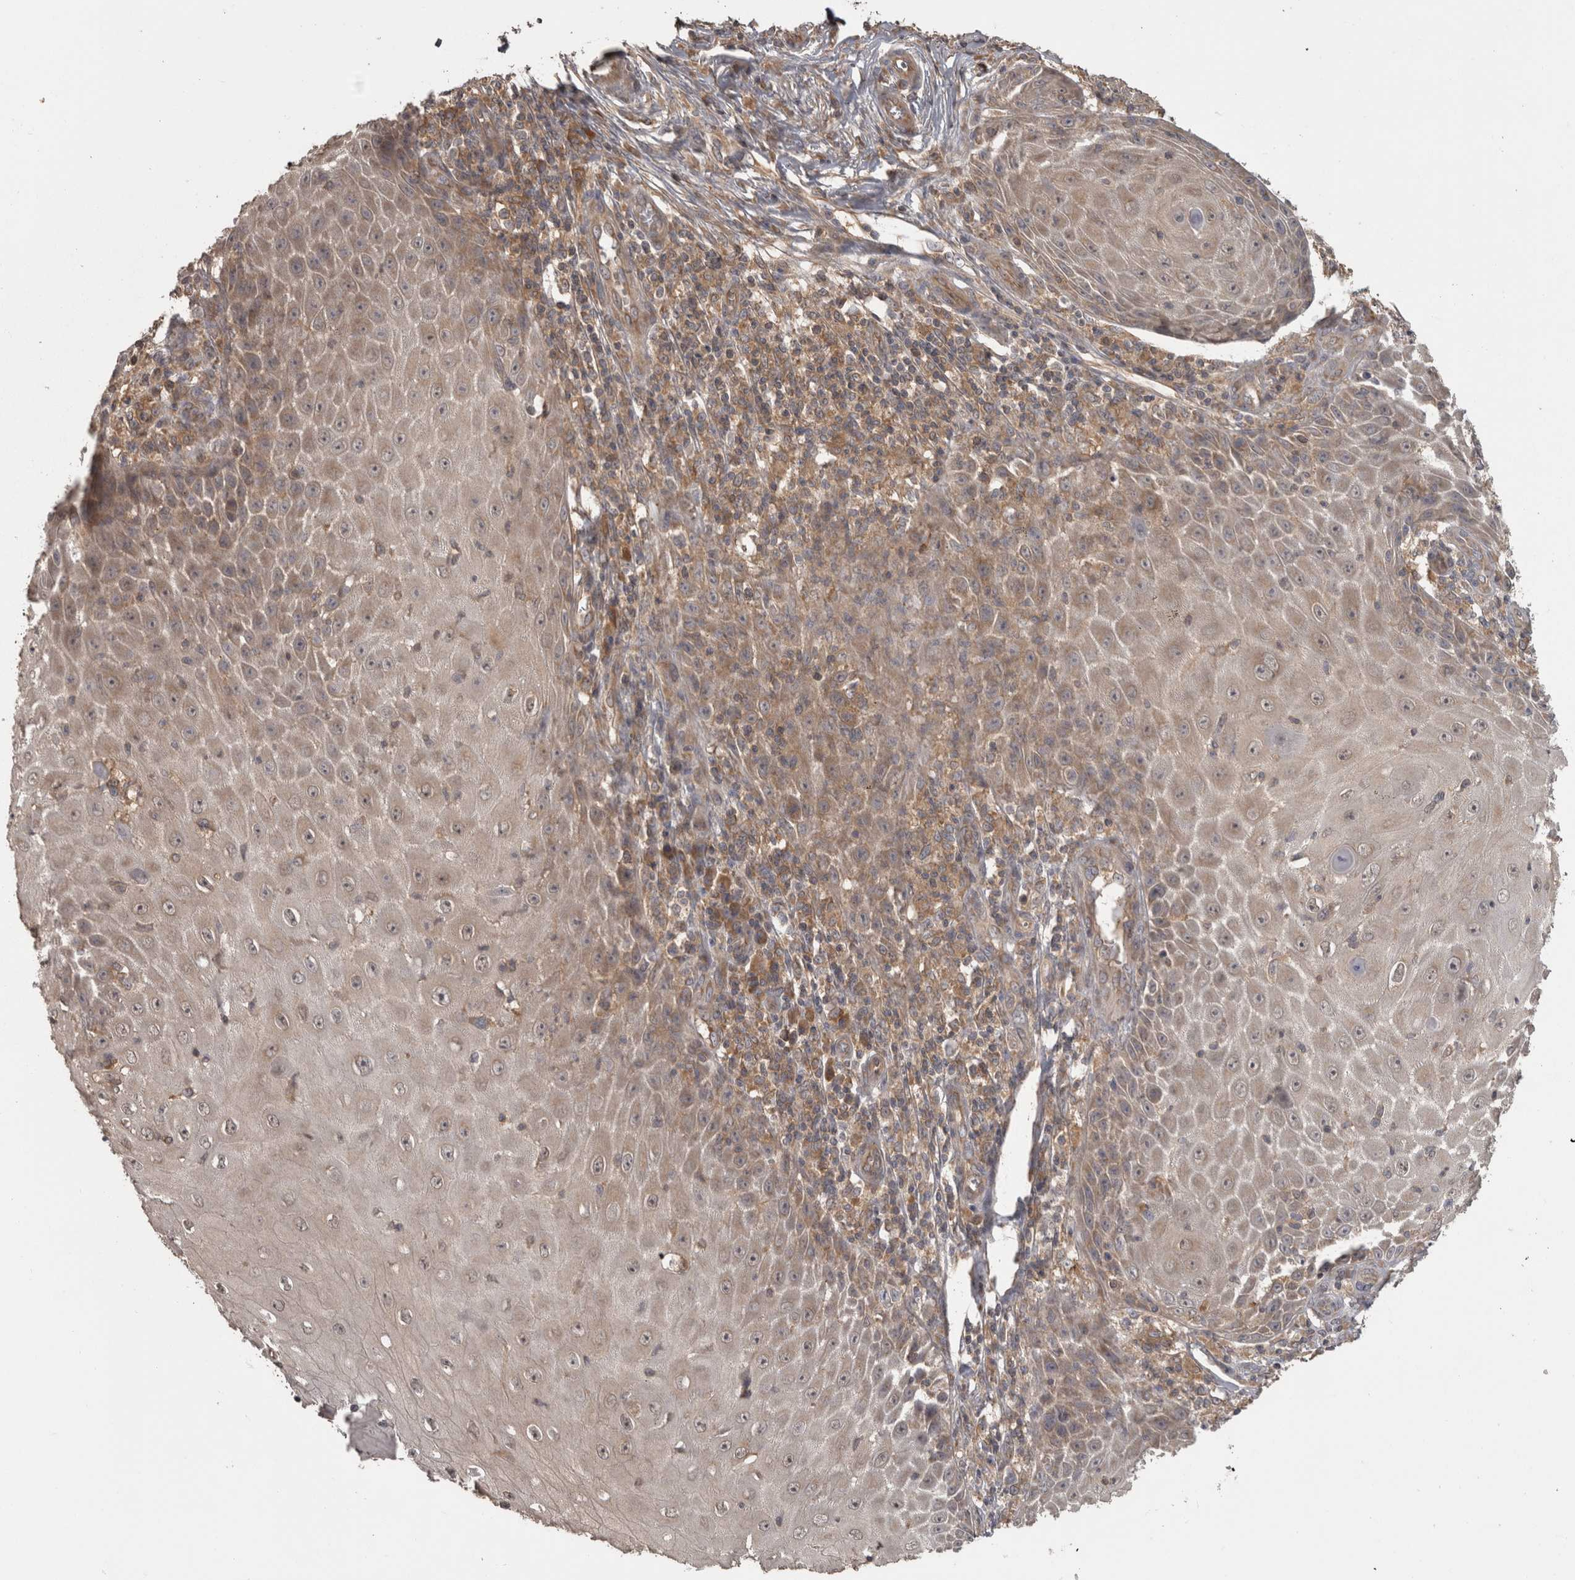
{"staining": {"intensity": "weak", "quantity": ">75%", "location": "cytoplasmic/membranous"}, "tissue": "skin cancer", "cell_type": "Tumor cells", "image_type": "cancer", "snomed": [{"axis": "morphology", "description": "Squamous cell carcinoma, NOS"}, {"axis": "topography", "description": "Skin"}], "caption": "Approximately >75% of tumor cells in skin cancer (squamous cell carcinoma) display weak cytoplasmic/membranous protein staining as visualized by brown immunohistochemical staining.", "gene": "MICU3", "patient": {"sex": "female", "age": 73}}